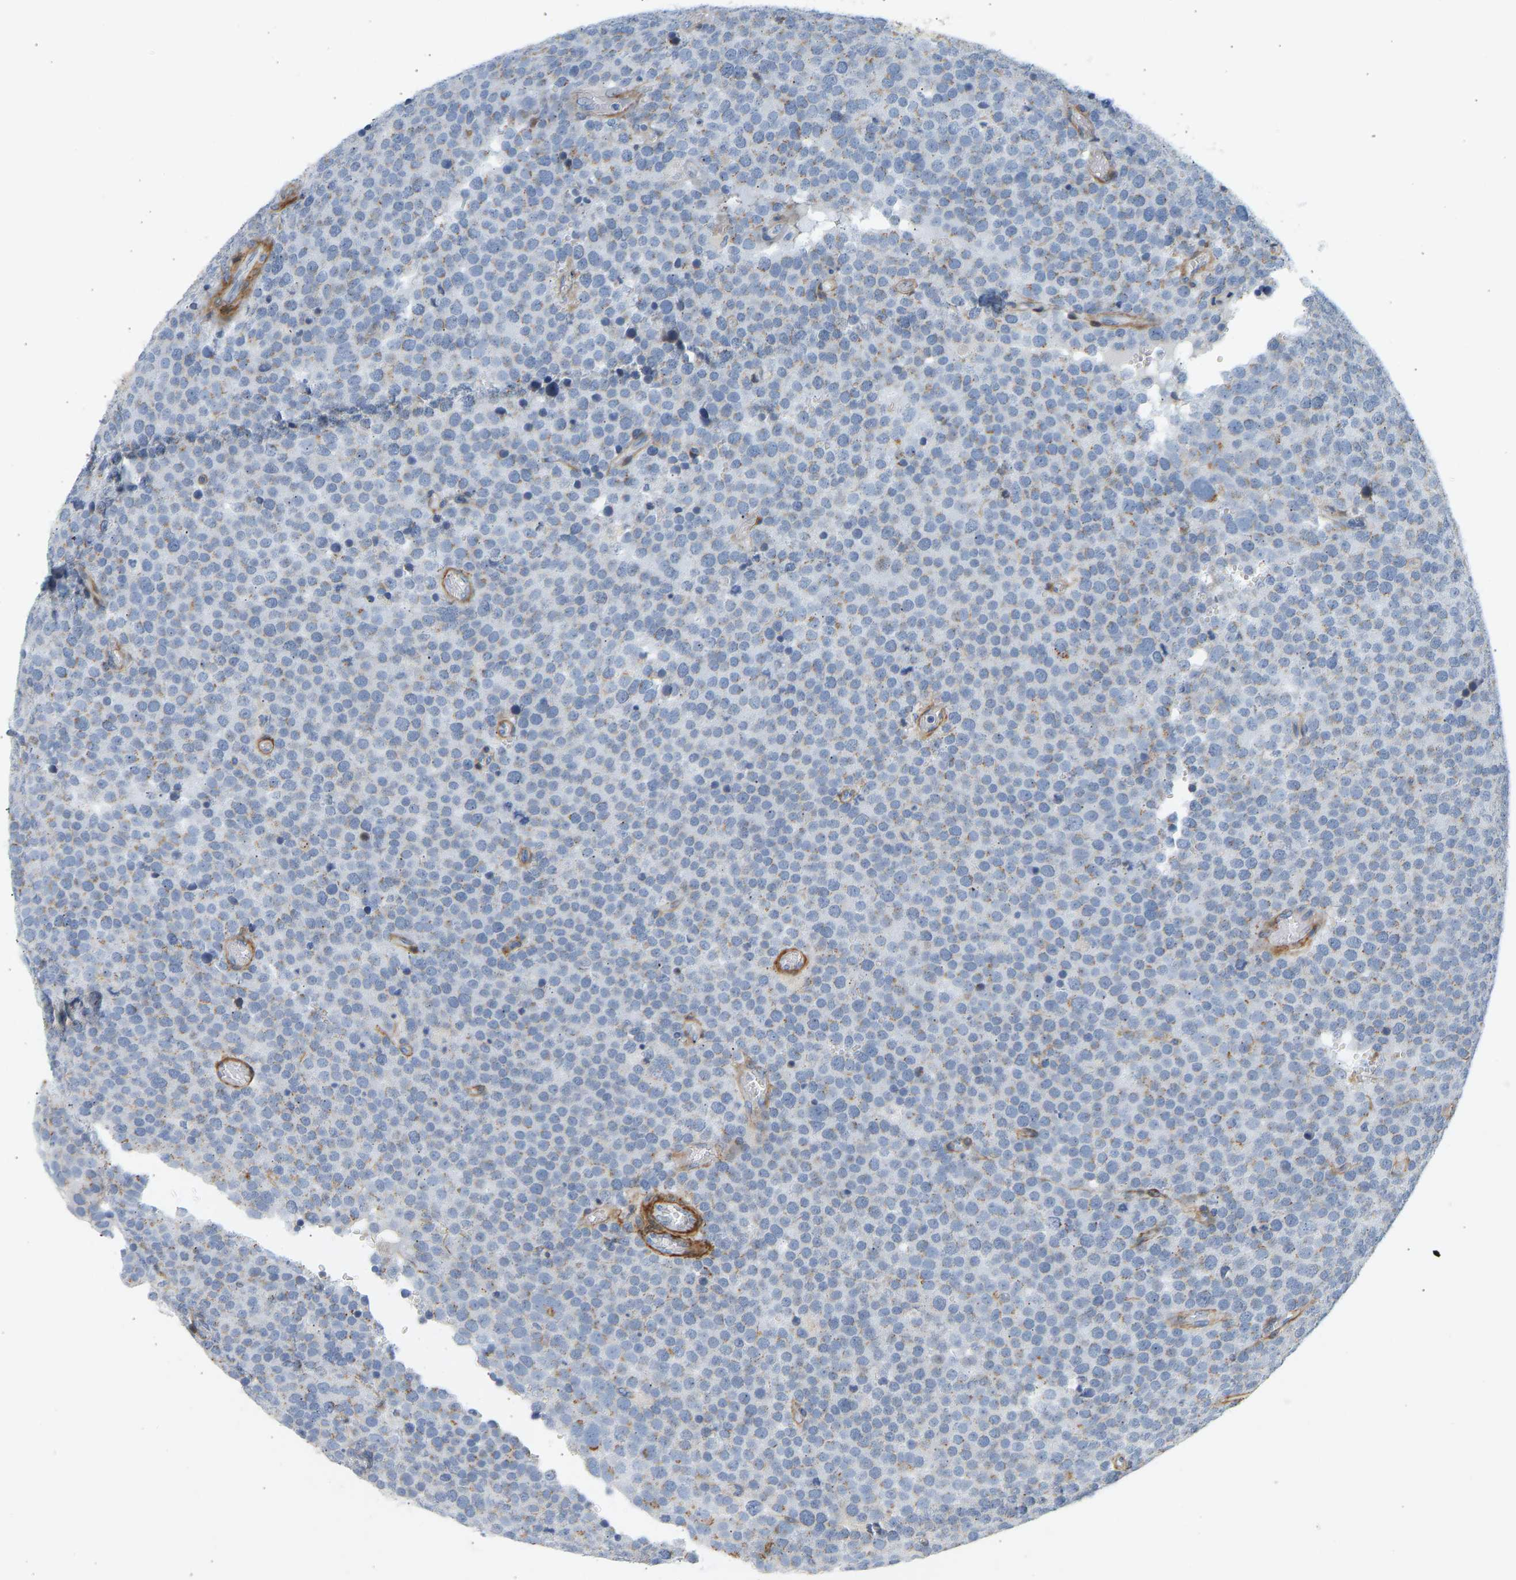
{"staining": {"intensity": "moderate", "quantity": "<25%", "location": "cytoplasmic/membranous"}, "tissue": "testis cancer", "cell_type": "Tumor cells", "image_type": "cancer", "snomed": [{"axis": "morphology", "description": "Normal tissue, NOS"}, {"axis": "morphology", "description": "Seminoma, NOS"}, {"axis": "topography", "description": "Testis"}], "caption": "Human seminoma (testis) stained with a protein marker shows moderate staining in tumor cells.", "gene": "SLC30A7", "patient": {"sex": "male", "age": 71}}